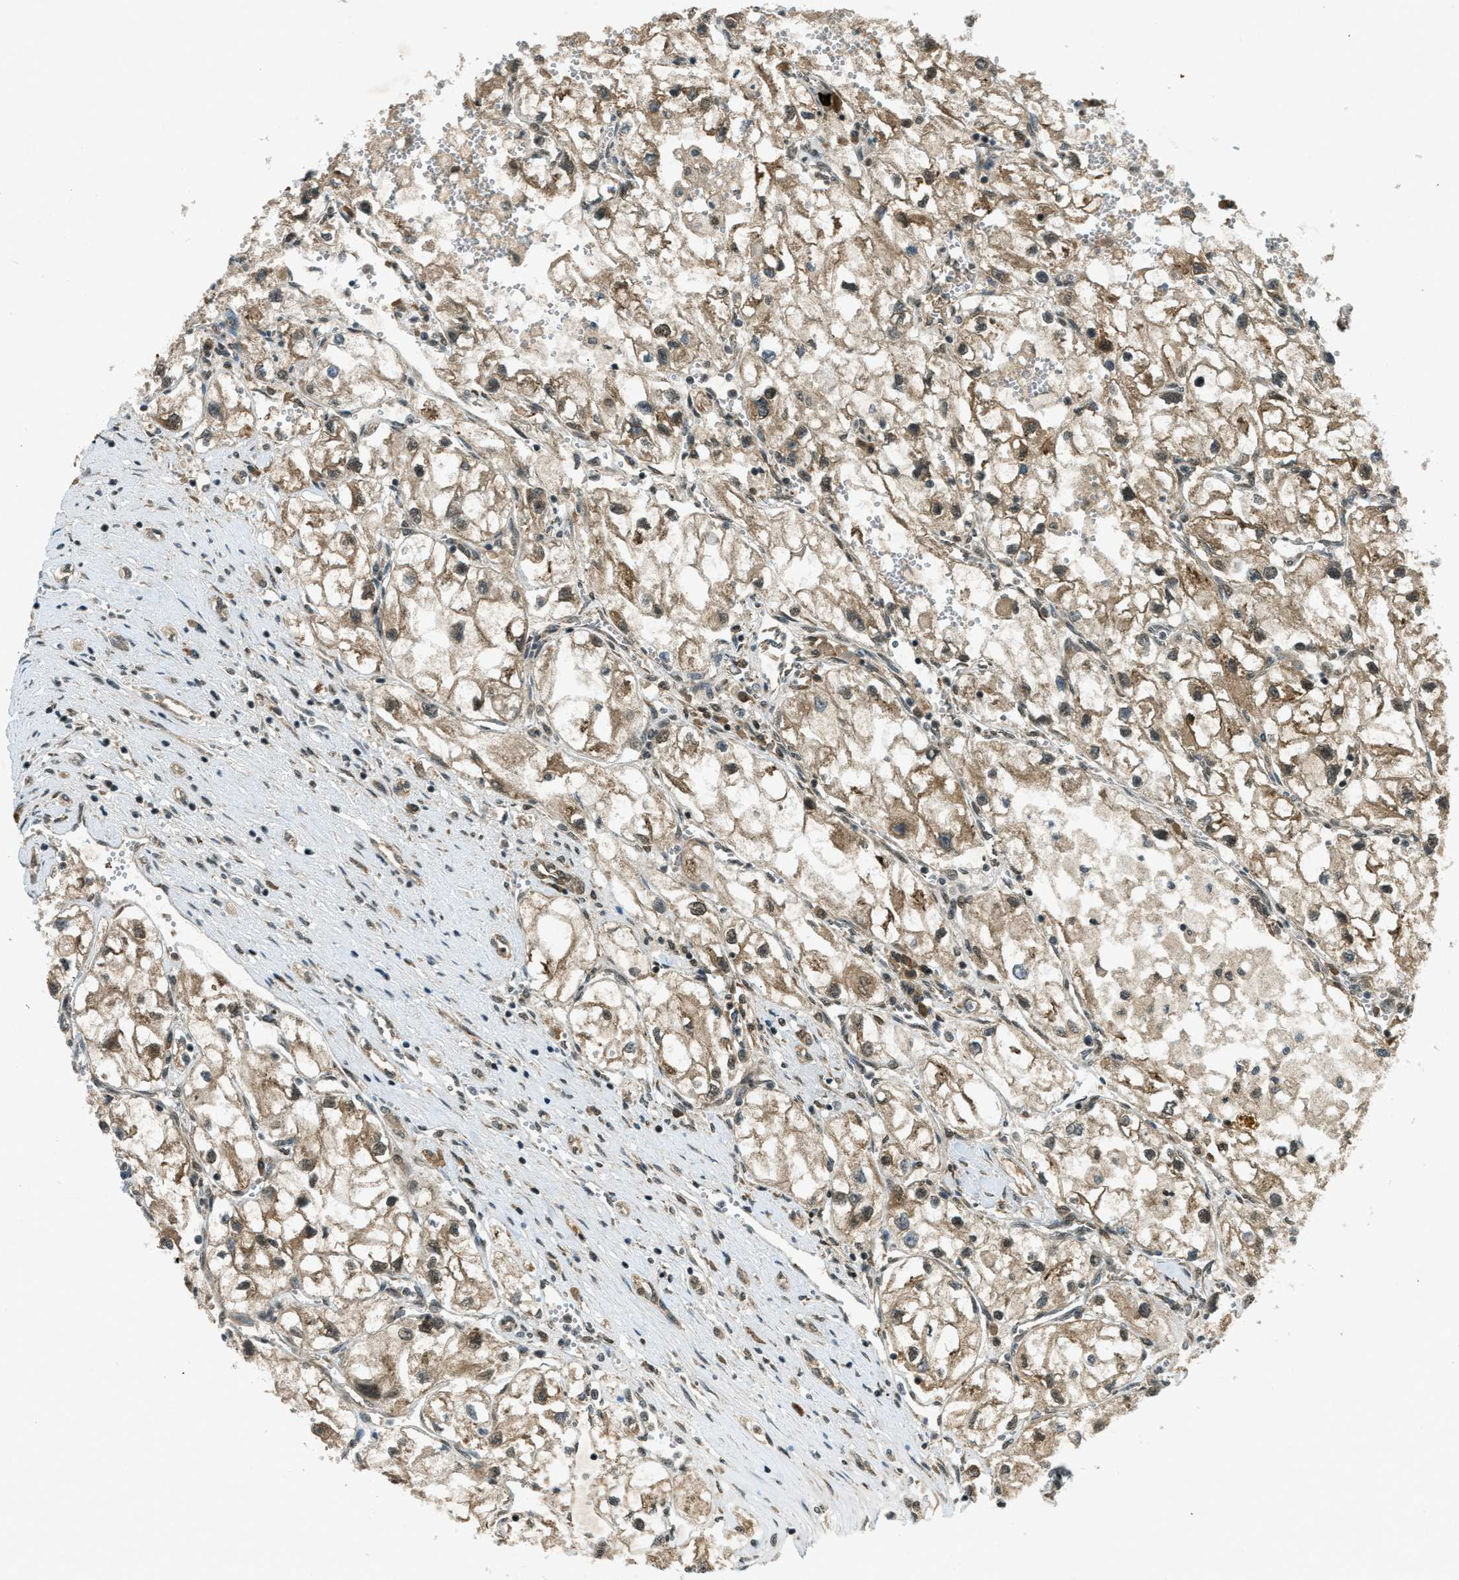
{"staining": {"intensity": "moderate", "quantity": "25%-75%", "location": "cytoplasmic/membranous"}, "tissue": "renal cancer", "cell_type": "Tumor cells", "image_type": "cancer", "snomed": [{"axis": "morphology", "description": "Adenocarcinoma, NOS"}, {"axis": "topography", "description": "Kidney"}], "caption": "Human renal cancer stained for a protein (brown) reveals moderate cytoplasmic/membranous positive positivity in approximately 25%-75% of tumor cells.", "gene": "EIF2AK3", "patient": {"sex": "female", "age": 70}}